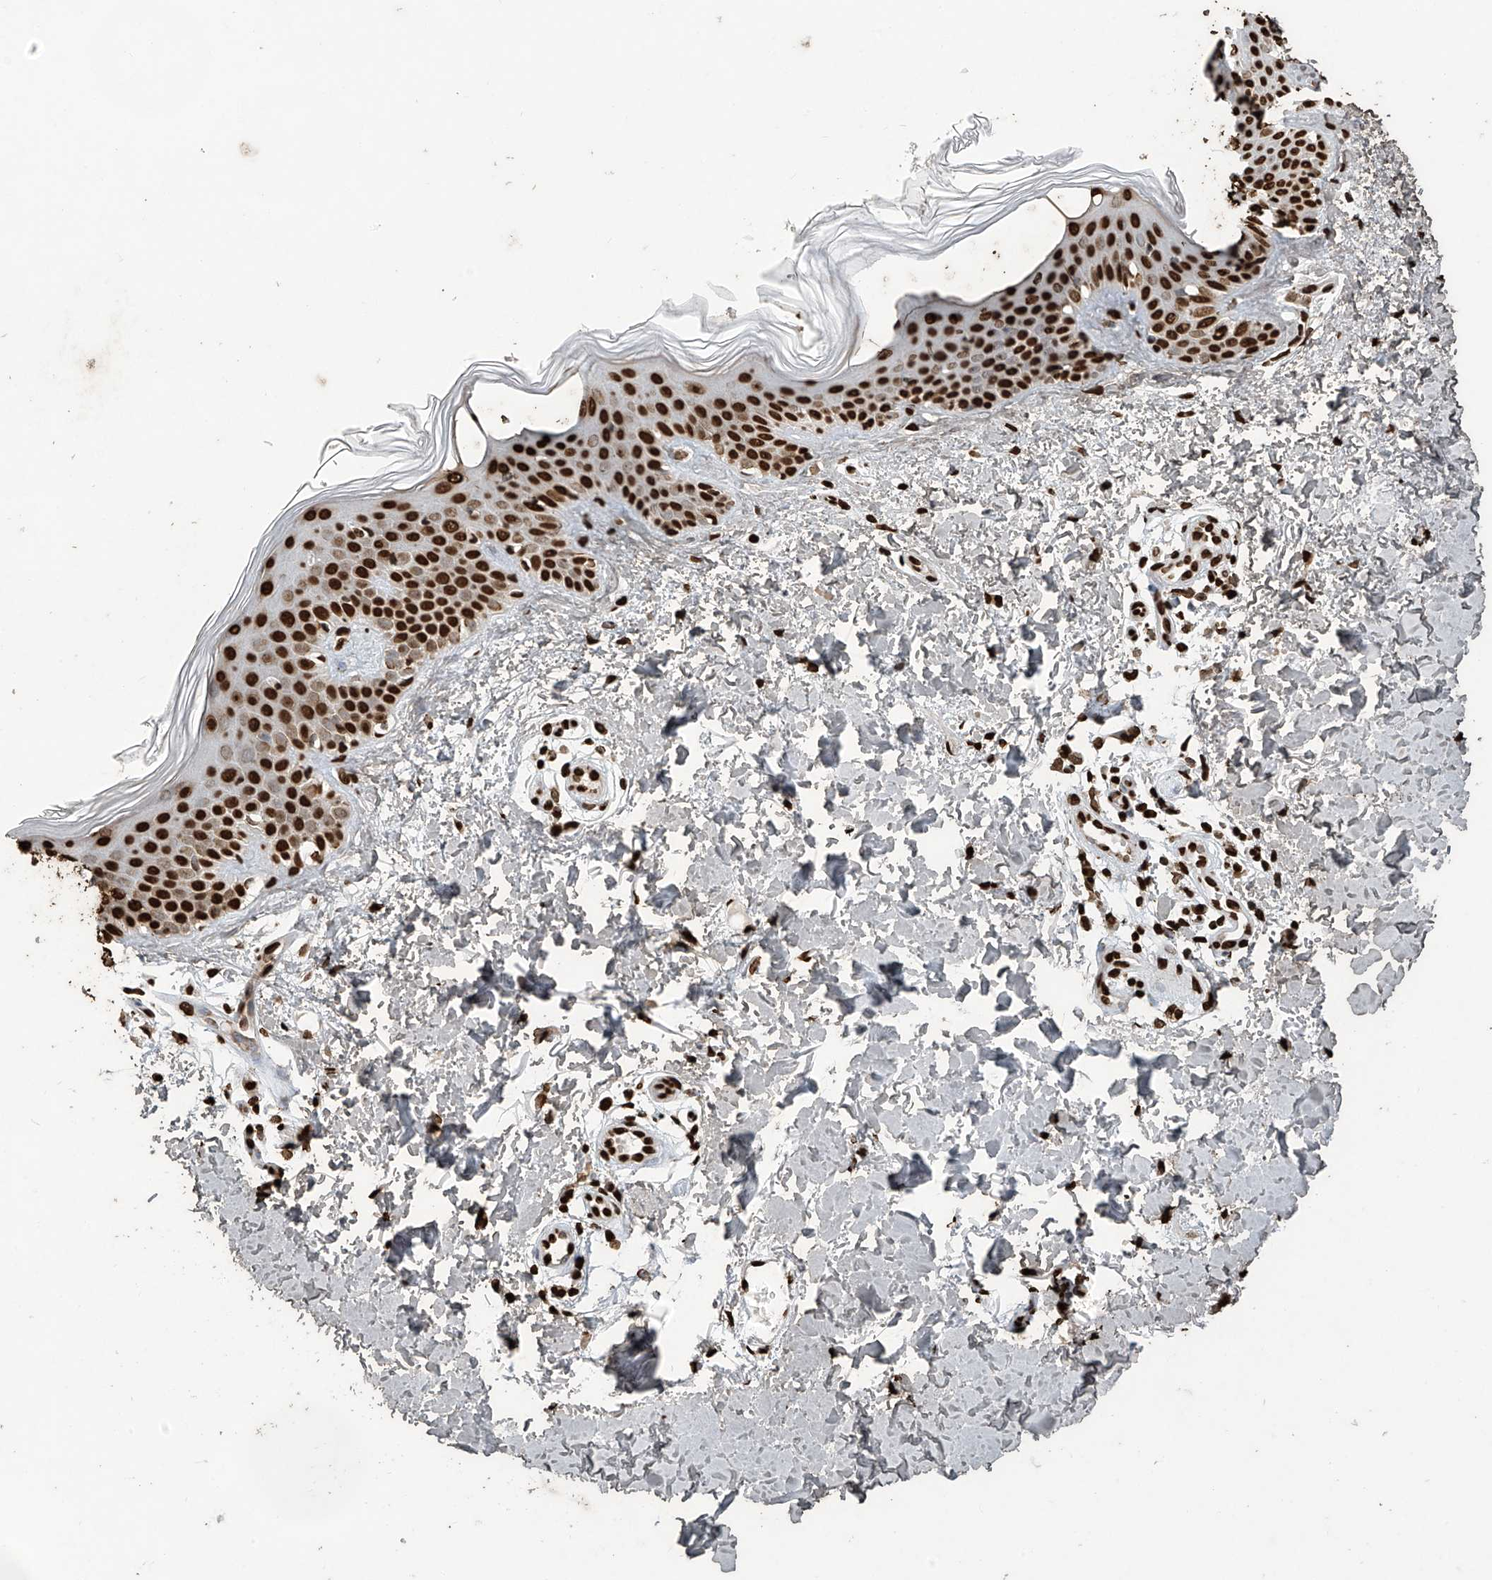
{"staining": {"intensity": "strong", "quantity": ">75%", "location": "nuclear"}, "tissue": "skin", "cell_type": "Fibroblasts", "image_type": "normal", "snomed": [{"axis": "morphology", "description": "Normal tissue, NOS"}, {"axis": "topography", "description": "Skin"}], "caption": "Skin was stained to show a protein in brown. There is high levels of strong nuclear expression in about >75% of fibroblasts. The protein of interest is stained brown, and the nuclei are stained in blue (DAB (3,3'-diaminobenzidine) IHC with brightfield microscopy, high magnification).", "gene": "H3", "patient": {"sex": "male", "age": 37}}